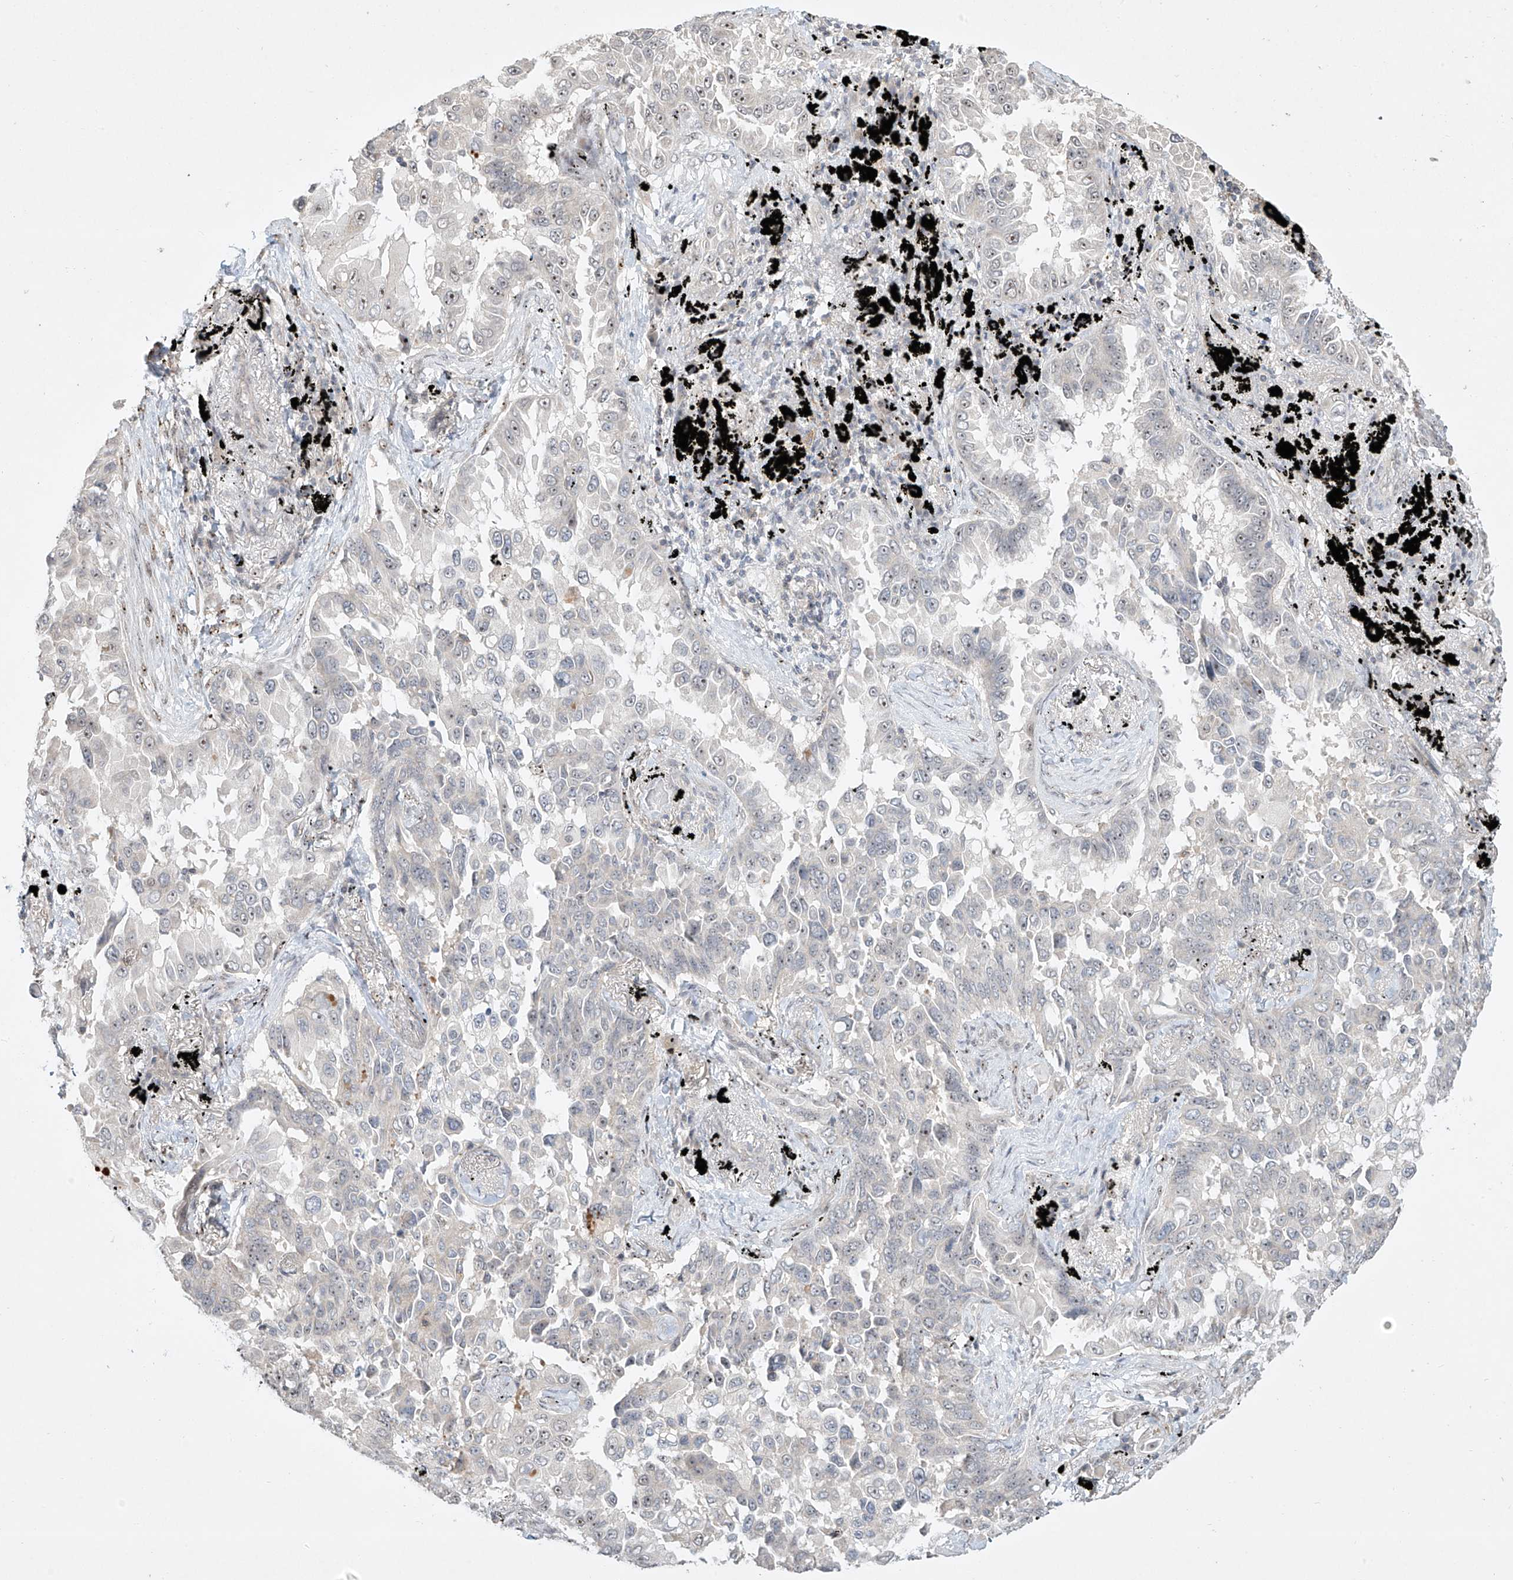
{"staining": {"intensity": "negative", "quantity": "none", "location": "none"}, "tissue": "lung cancer", "cell_type": "Tumor cells", "image_type": "cancer", "snomed": [{"axis": "morphology", "description": "Adenocarcinoma, NOS"}, {"axis": "topography", "description": "Lung"}], "caption": "Immunohistochemistry photomicrograph of neoplastic tissue: human lung adenocarcinoma stained with DAB (3,3'-diaminobenzidine) demonstrates no significant protein positivity in tumor cells.", "gene": "TASP1", "patient": {"sex": "female", "age": 67}}